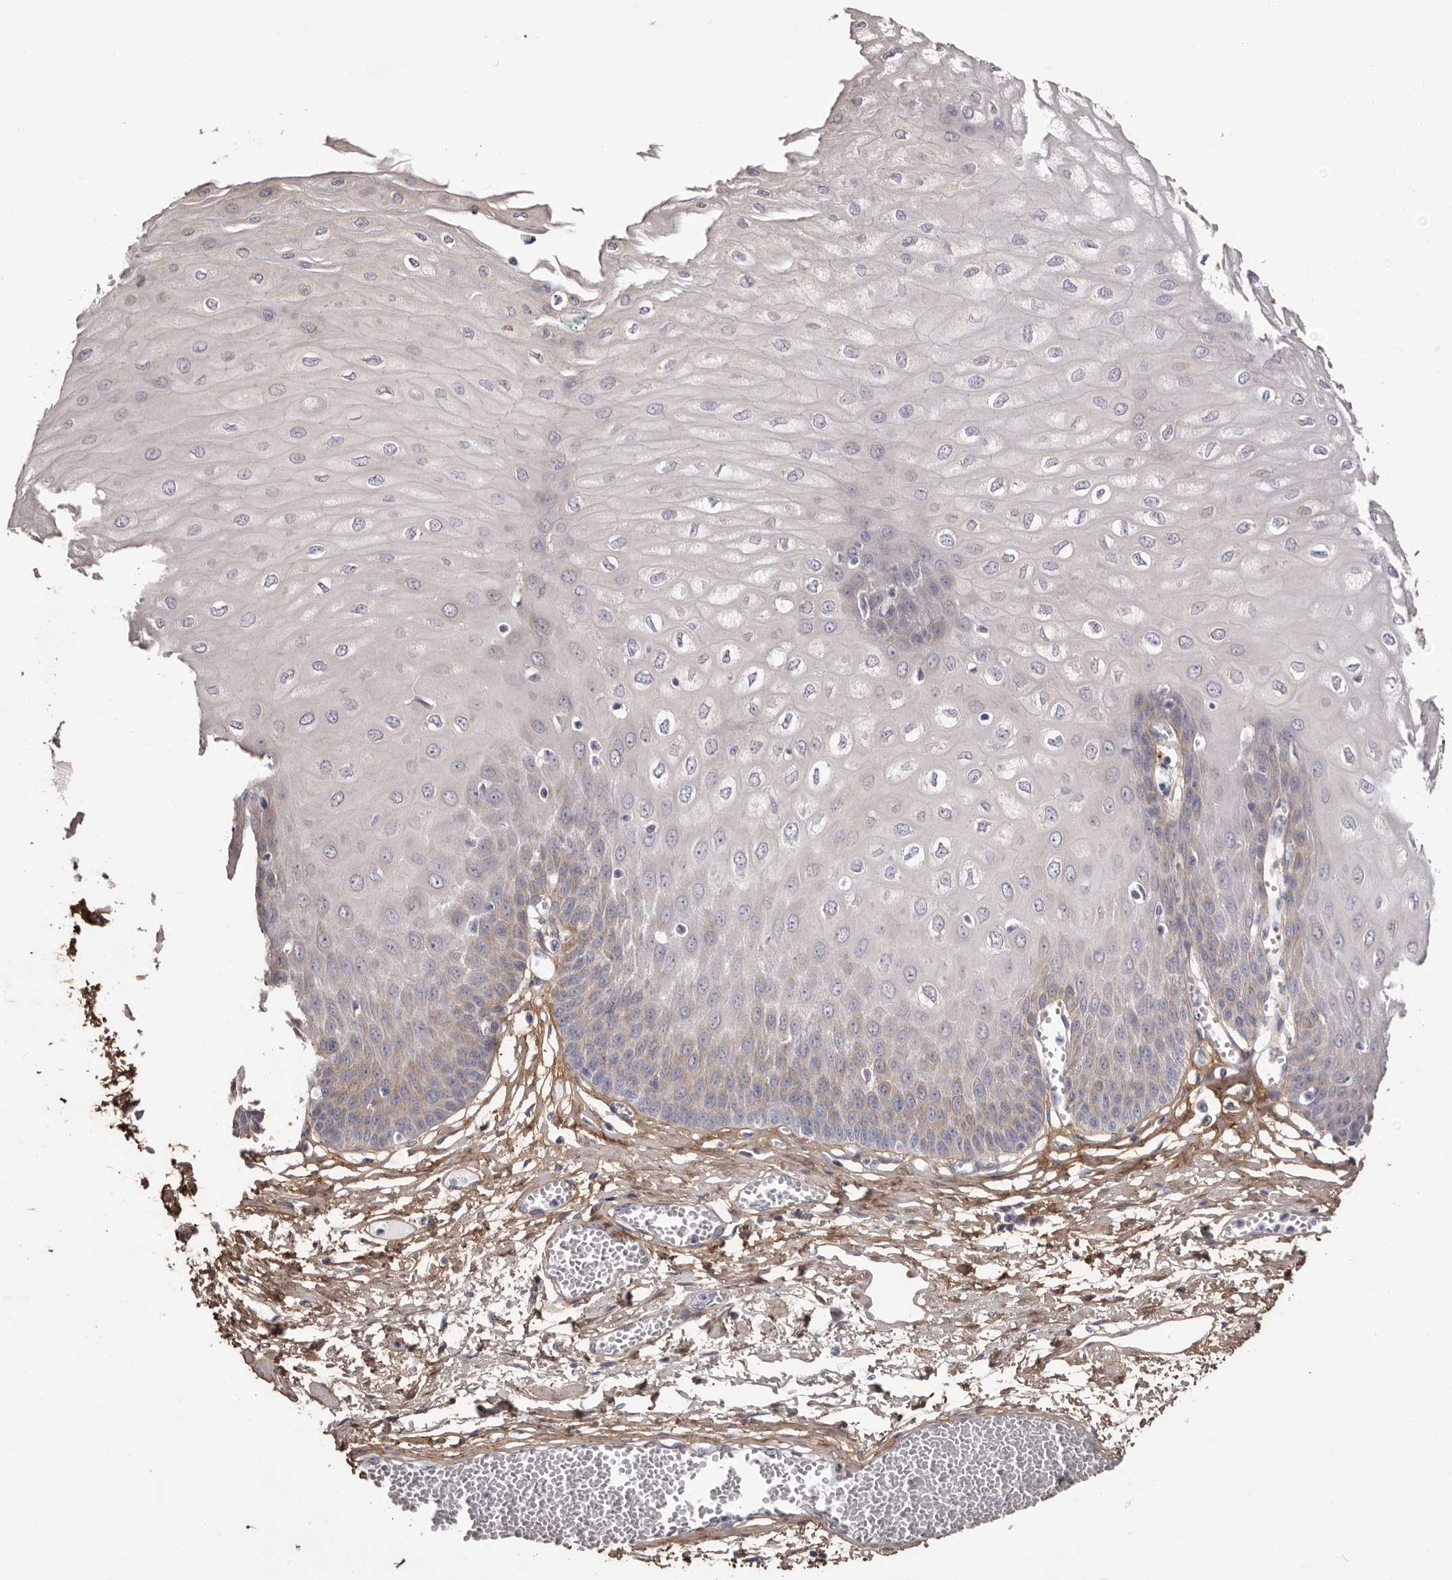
{"staining": {"intensity": "weak", "quantity": "<25%", "location": "cytoplasmic/membranous"}, "tissue": "esophagus", "cell_type": "Squamous epithelial cells", "image_type": "normal", "snomed": [{"axis": "morphology", "description": "Normal tissue, NOS"}, {"axis": "topography", "description": "Esophagus"}], "caption": "Immunohistochemistry of unremarkable esophagus reveals no staining in squamous epithelial cells.", "gene": "COL6A1", "patient": {"sex": "male", "age": 60}}